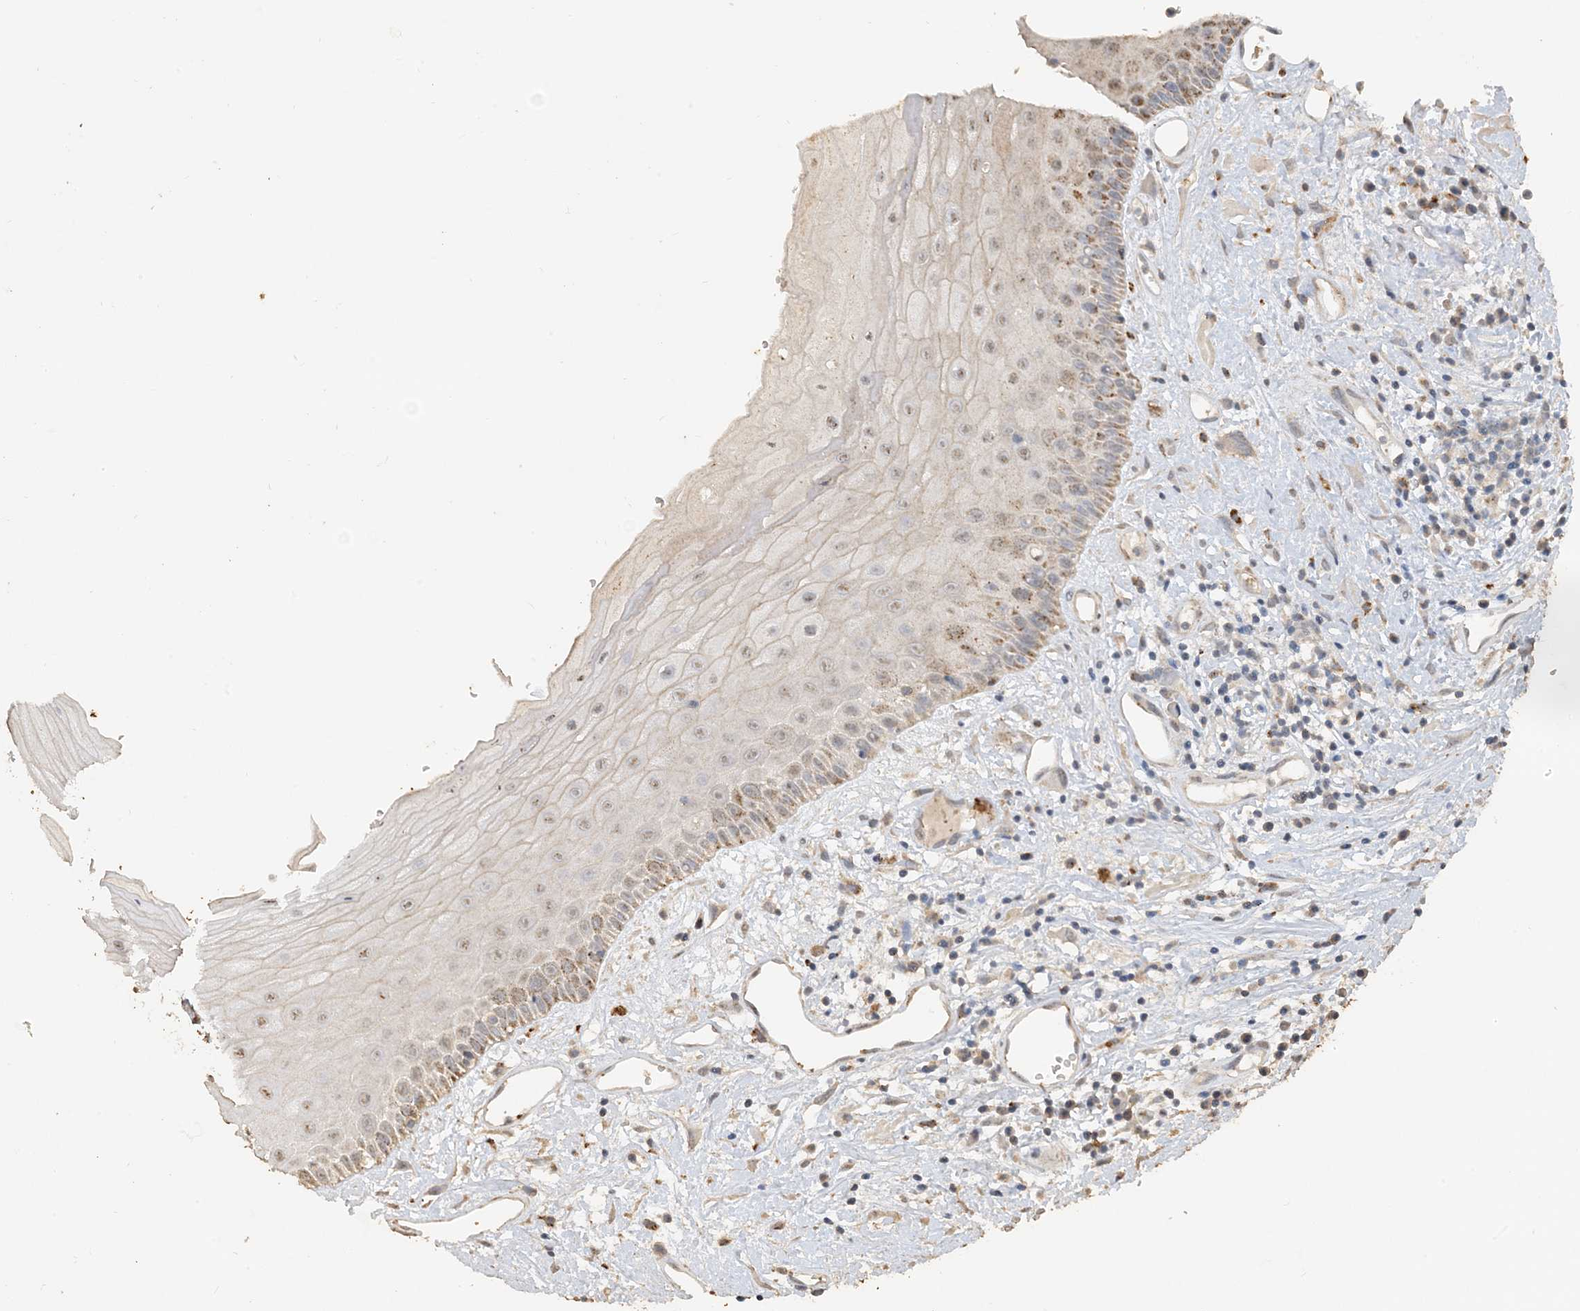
{"staining": {"intensity": "moderate", "quantity": "25%-75%", "location": "cytoplasmic/membranous,nuclear"}, "tissue": "oral mucosa", "cell_type": "Squamous epithelial cells", "image_type": "normal", "snomed": [{"axis": "morphology", "description": "Normal tissue, NOS"}, {"axis": "topography", "description": "Oral tissue"}], "caption": "Protein expression by immunohistochemistry demonstrates moderate cytoplasmic/membranous,nuclear staining in about 25%-75% of squamous epithelial cells in unremarkable oral mucosa. The protein of interest is shown in brown color, while the nuclei are stained blue.", "gene": "SFMBT2", "patient": {"sex": "female", "age": 76}}